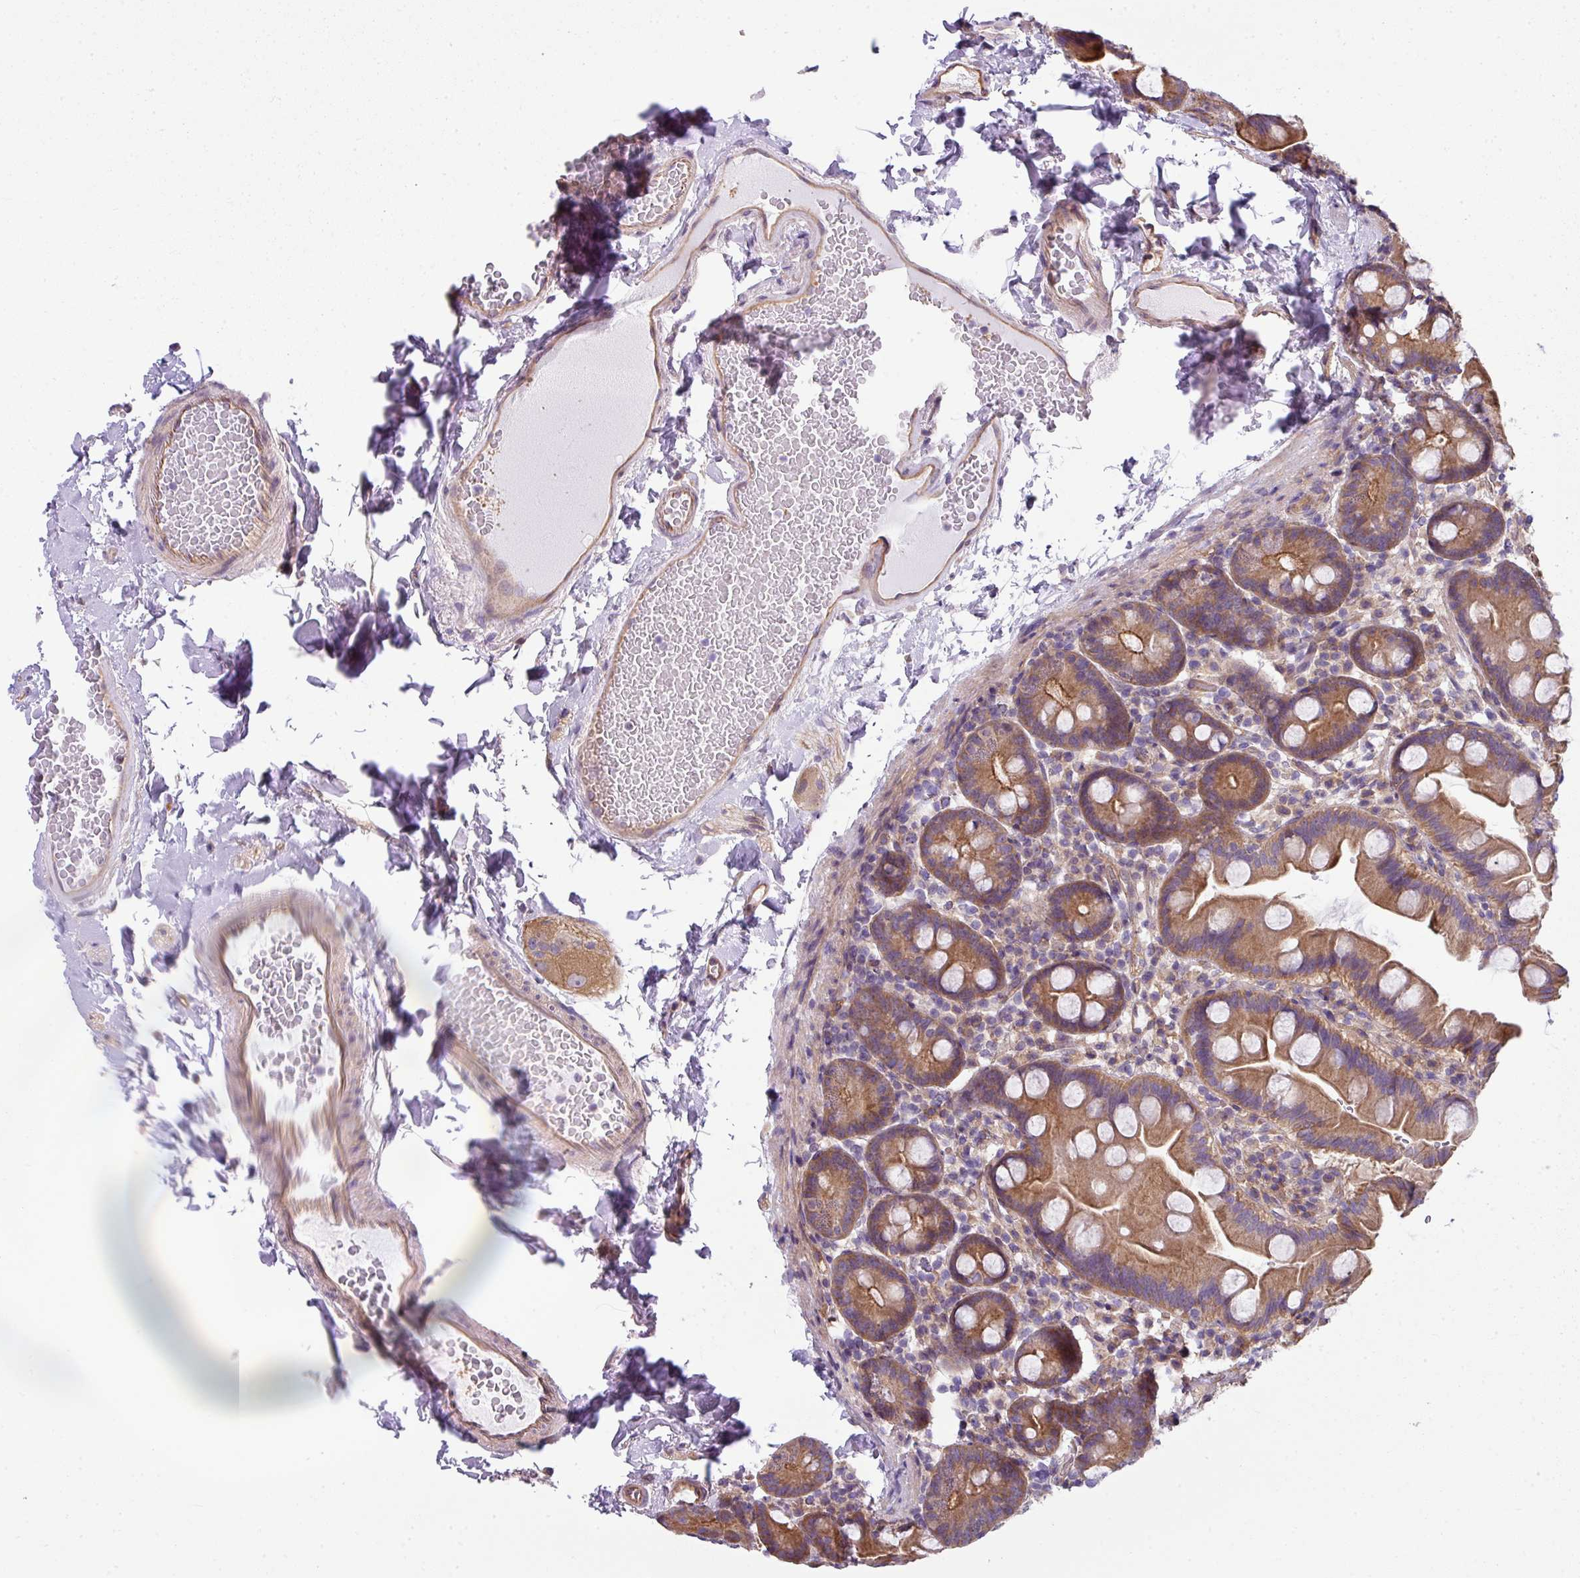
{"staining": {"intensity": "moderate", "quantity": ">75%", "location": "cytoplasmic/membranous"}, "tissue": "small intestine", "cell_type": "Glandular cells", "image_type": "normal", "snomed": [{"axis": "morphology", "description": "Normal tissue, NOS"}, {"axis": "topography", "description": "Small intestine"}], "caption": "Immunohistochemistry (IHC) of benign human small intestine displays medium levels of moderate cytoplasmic/membranous staining in approximately >75% of glandular cells. (DAB IHC, brown staining for protein, blue staining for nuclei).", "gene": "PALS2", "patient": {"sex": "female", "age": 68}}